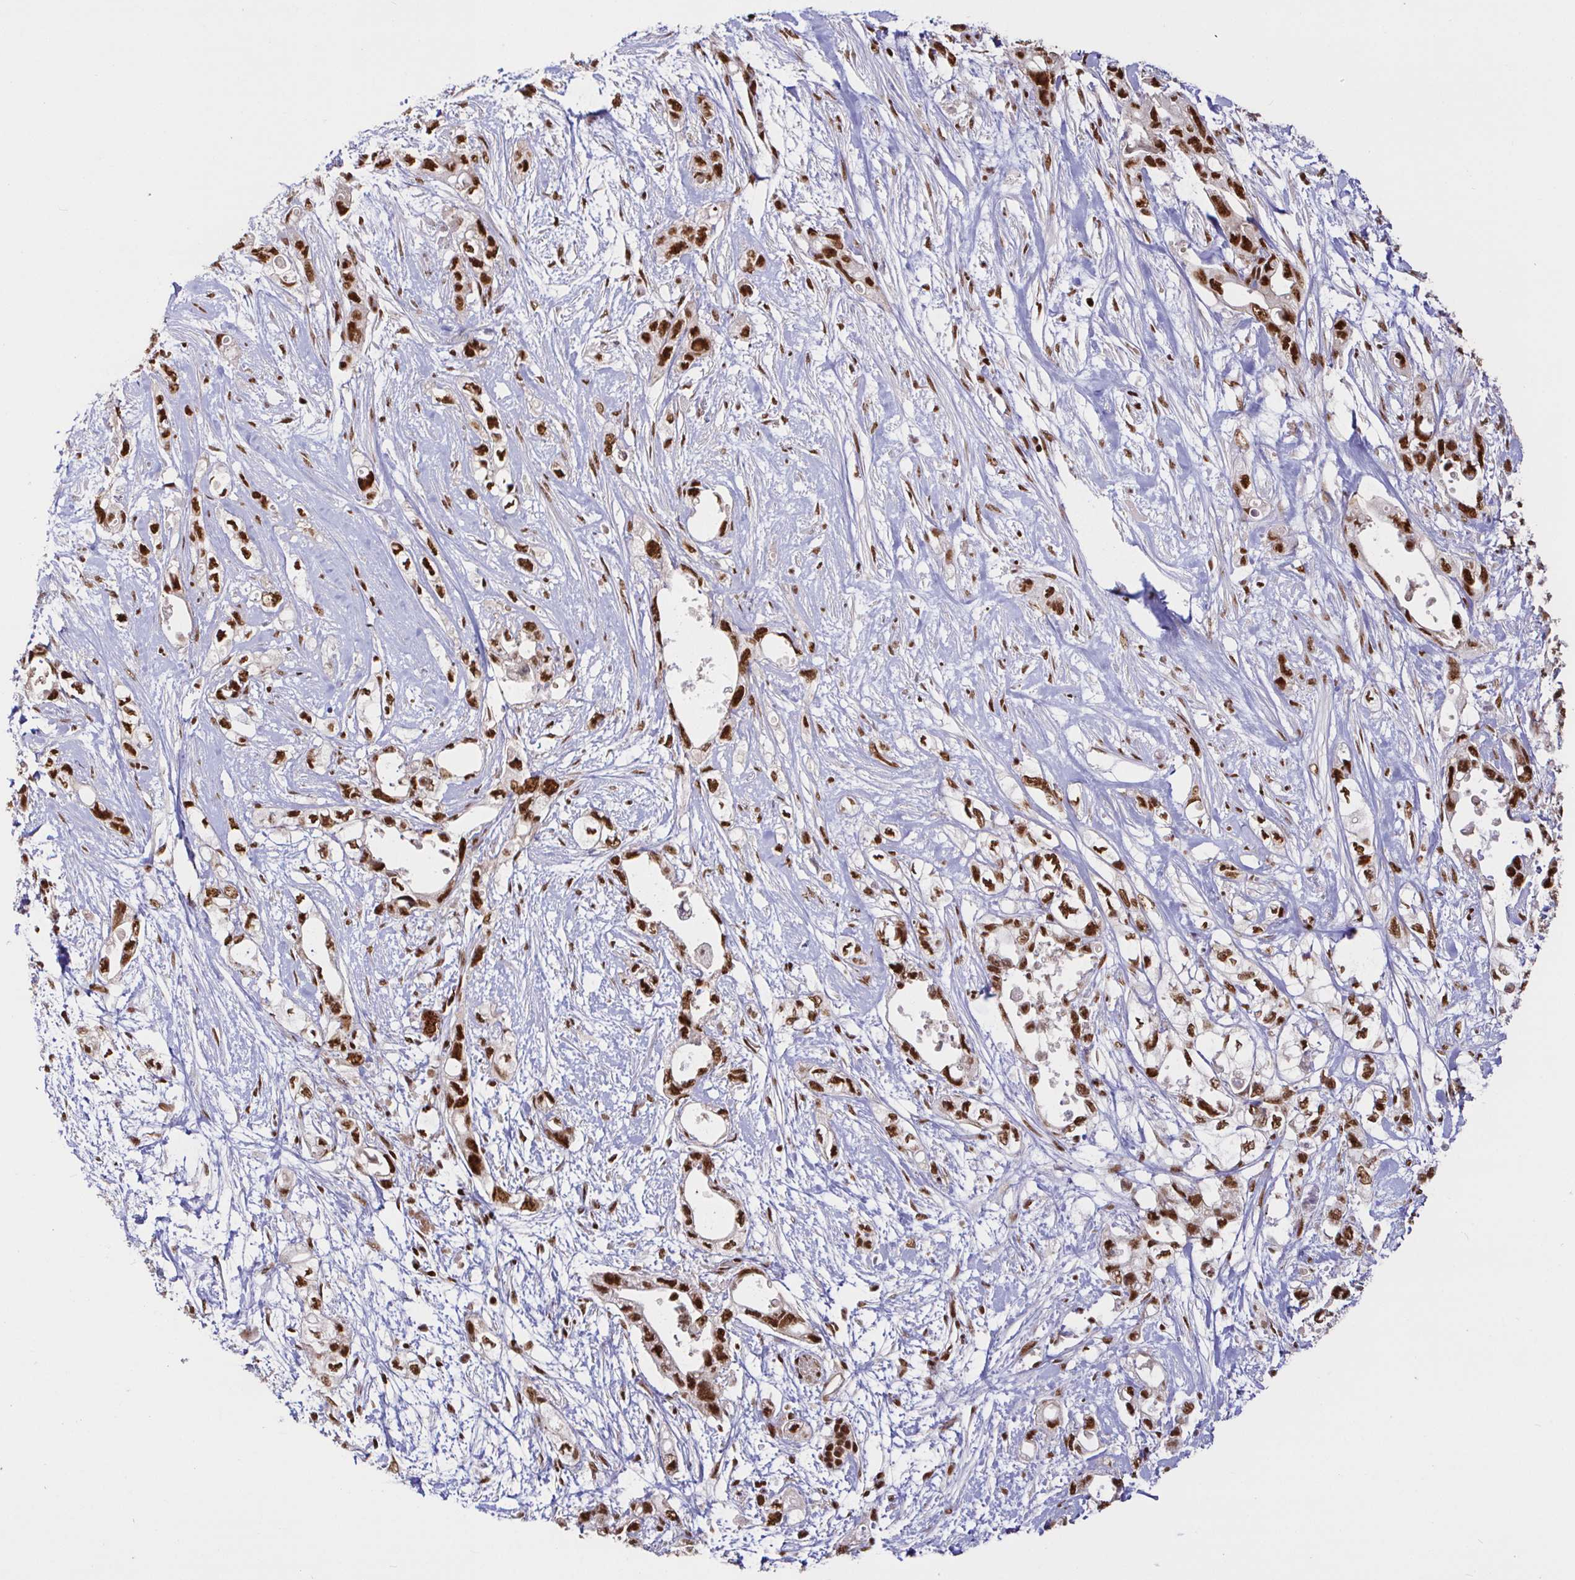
{"staining": {"intensity": "strong", "quantity": ">75%", "location": "nuclear"}, "tissue": "pancreatic cancer", "cell_type": "Tumor cells", "image_type": "cancer", "snomed": [{"axis": "morphology", "description": "Adenocarcinoma, NOS"}, {"axis": "topography", "description": "Pancreas"}], "caption": "This is a micrograph of IHC staining of pancreatic cancer, which shows strong positivity in the nuclear of tumor cells.", "gene": "SP3", "patient": {"sex": "female", "age": 72}}